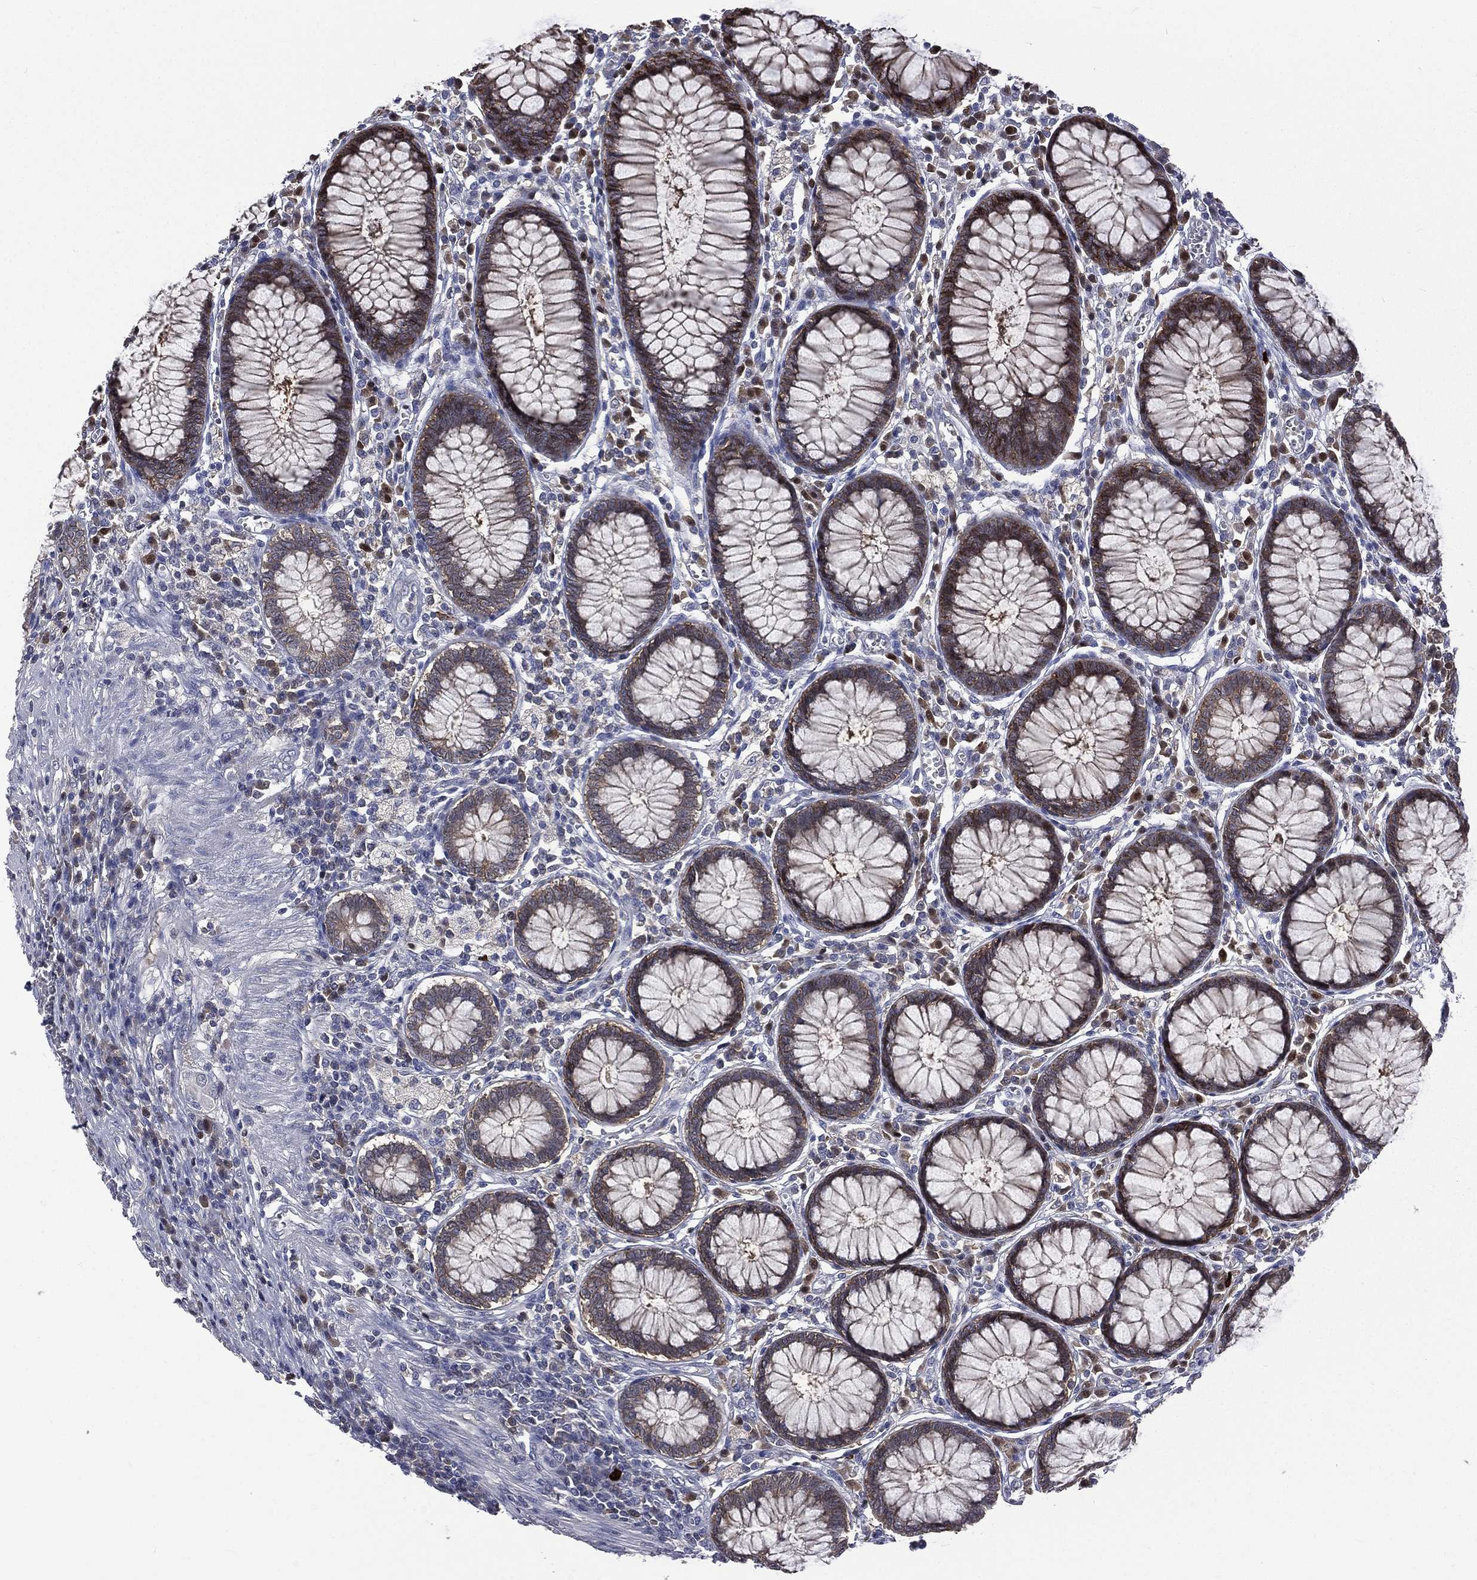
{"staining": {"intensity": "negative", "quantity": "none", "location": "none"}, "tissue": "colon", "cell_type": "Endothelial cells", "image_type": "normal", "snomed": [{"axis": "morphology", "description": "Normal tissue, NOS"}, {"axis": "topography", "description": "Colon"}], "caption": "A histopathology image of human colon is negative for staining in endothelial cells. (DAB immunohistochemistry with hematoxylin counter stain).", "gene": "CA12", "patient": {"sex": "male", "age": 65}}